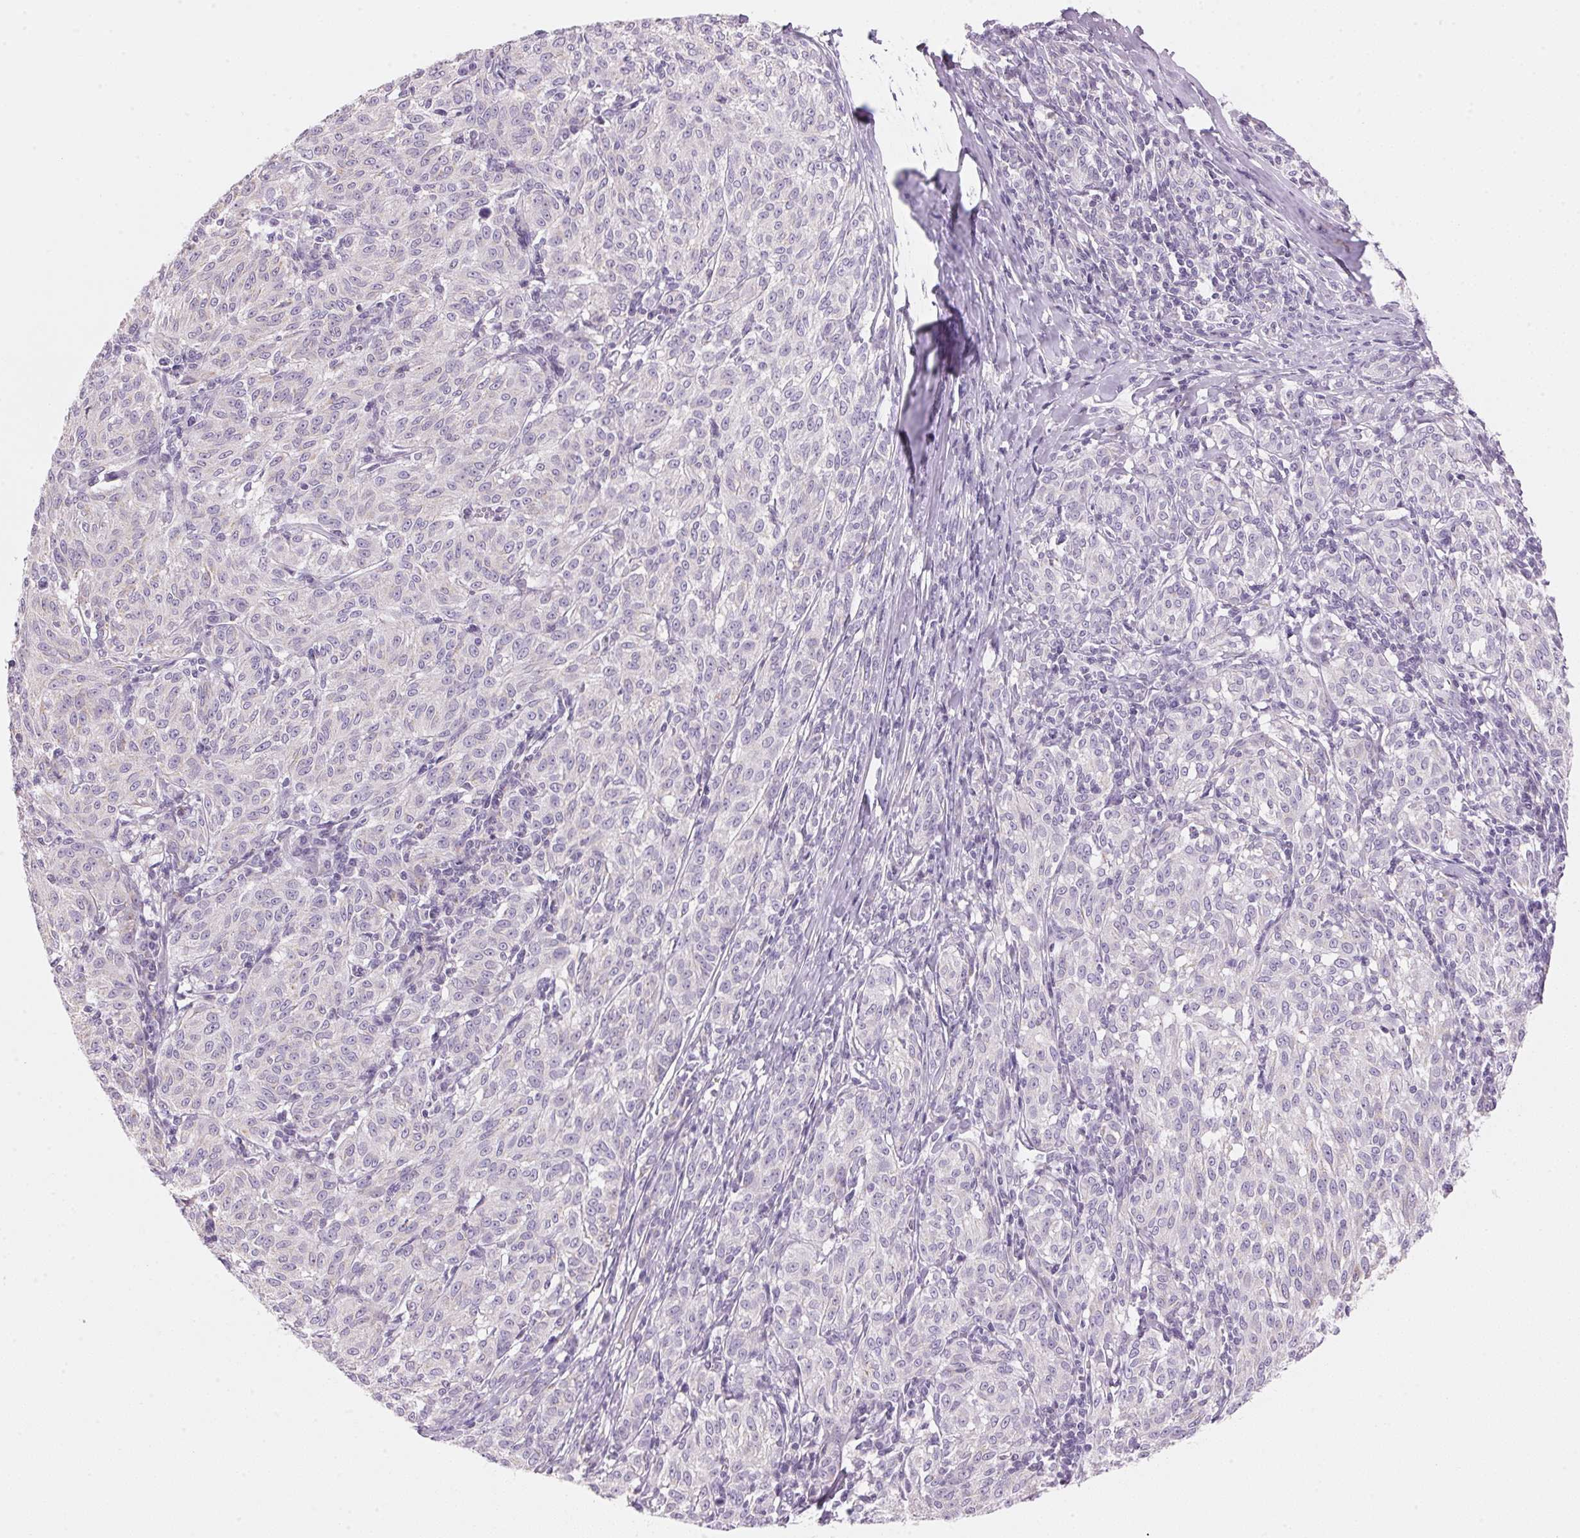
{"staining": {"intensity": "negative", "quantity": "none", "location": "none"}, "tissue": "melanoma", "cell_type": "Tumor cells", "image_type": "cancer", "snomed": [{"axis": "morphology", "description": "Malignant melanoma, NOS"}, {"axis": "topography", "description": "Skin"}], "caption": "Immunohistochemistry image of human melanoma stained for a protein (brown), which reveals no staining in tumor cells. (DAB (3,3'-diaminobenzidine) immunohistochemistry (IHC) visualized using brightfield microscopy, high magnification).", "gene": "CYP11B1", "patient": {"sex": "female", "age": 72}}